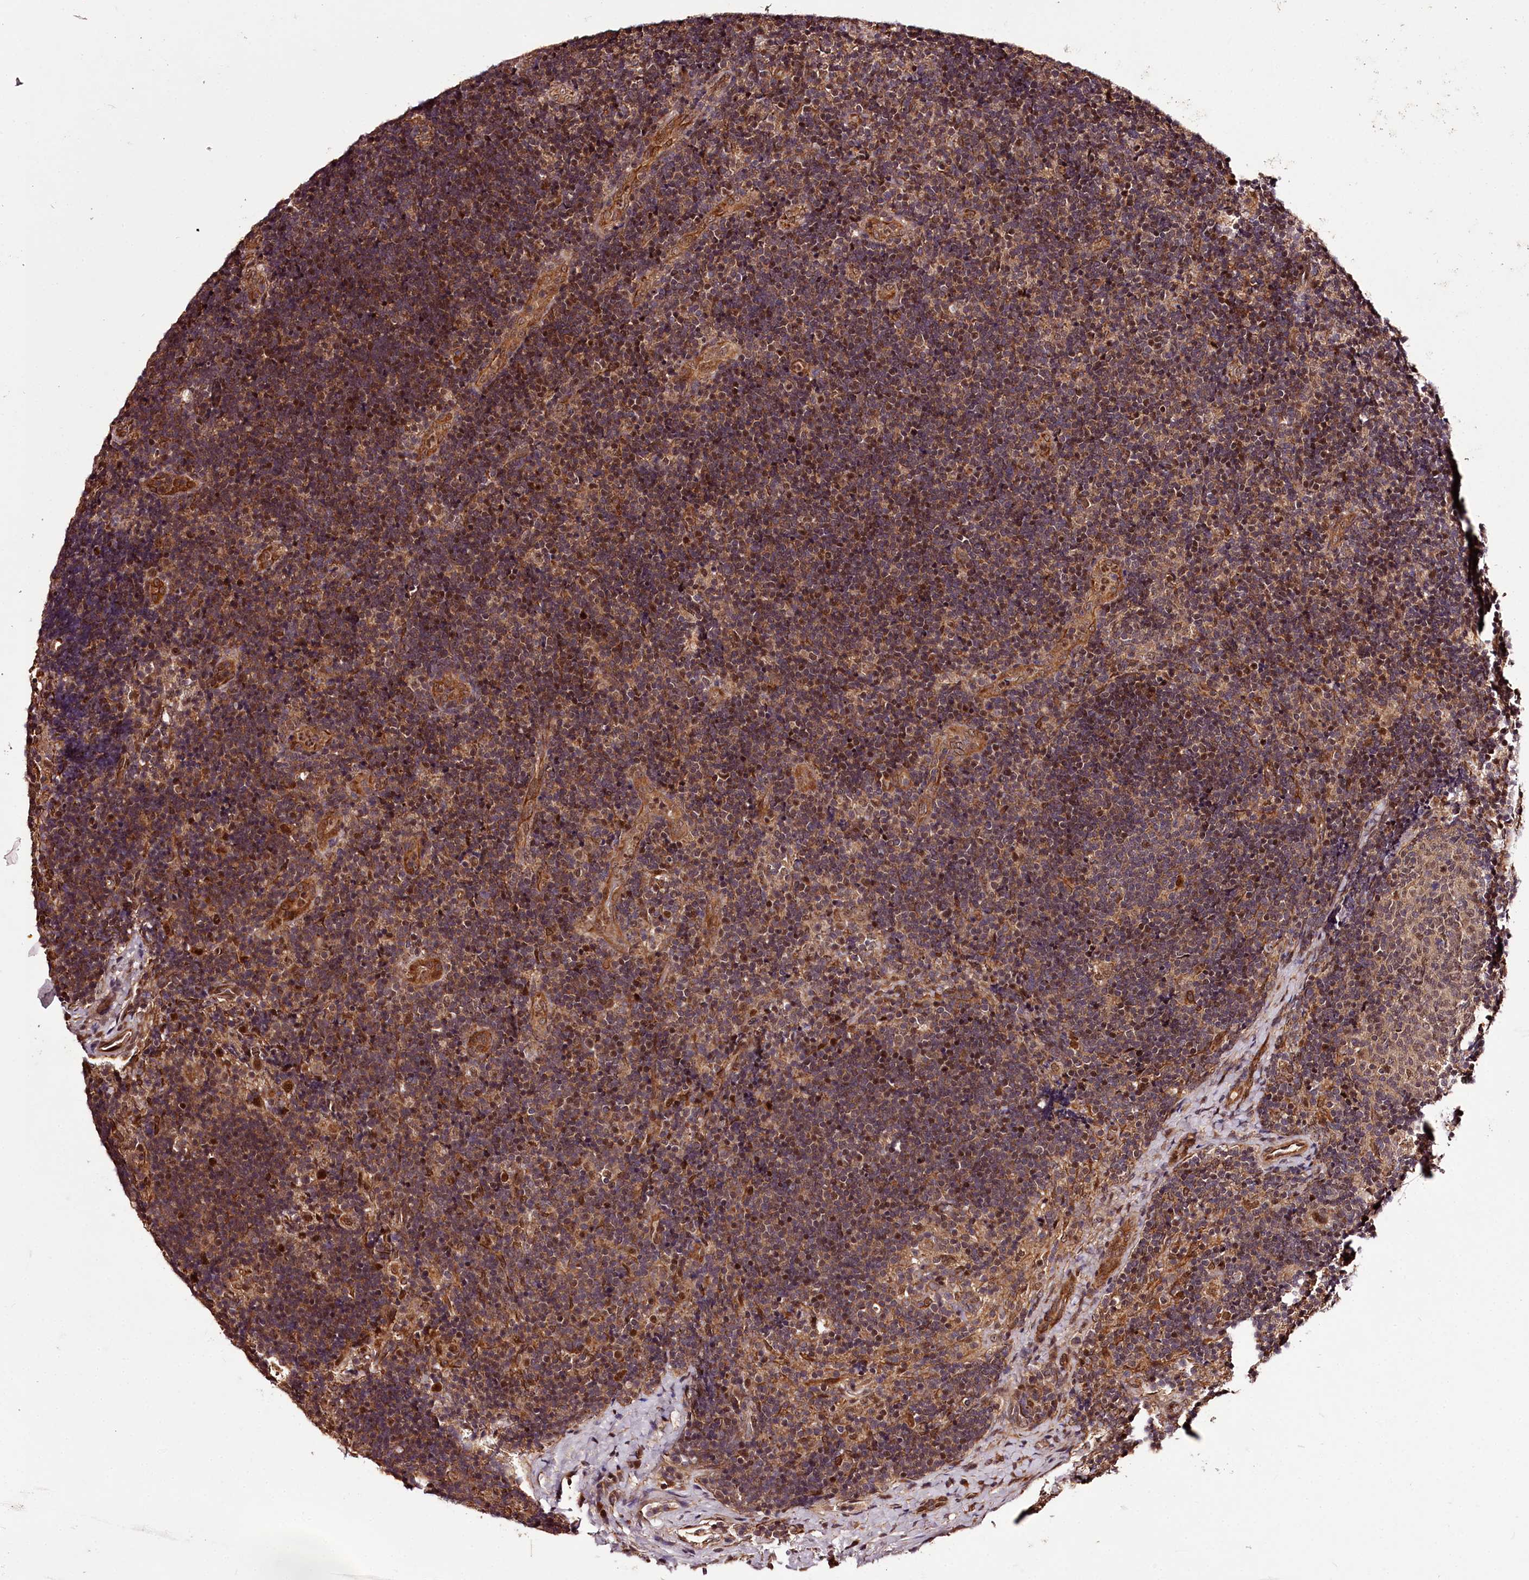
{"staining": {"intensity": "moderate", "quantity": ">75%", "location": "cytoplasmic/membranous,nuclear"}, "tissue": "lymph node", "cell_type": "Non-germinal center cells", "image_type": "normal", "snomed": [{"axis": "morphology", "description": "Normal tissue, NOS"}, {"axis": "topography", "description": "Lymph node"}], "caption": "Protein staining reveals moderate cytoplasmic/membranous,nuclear positivity in about >75% of non-germinal center cells in benign lymph node.", "gene": "MAML3", "patient": {"sex": "female", "age": 22}}